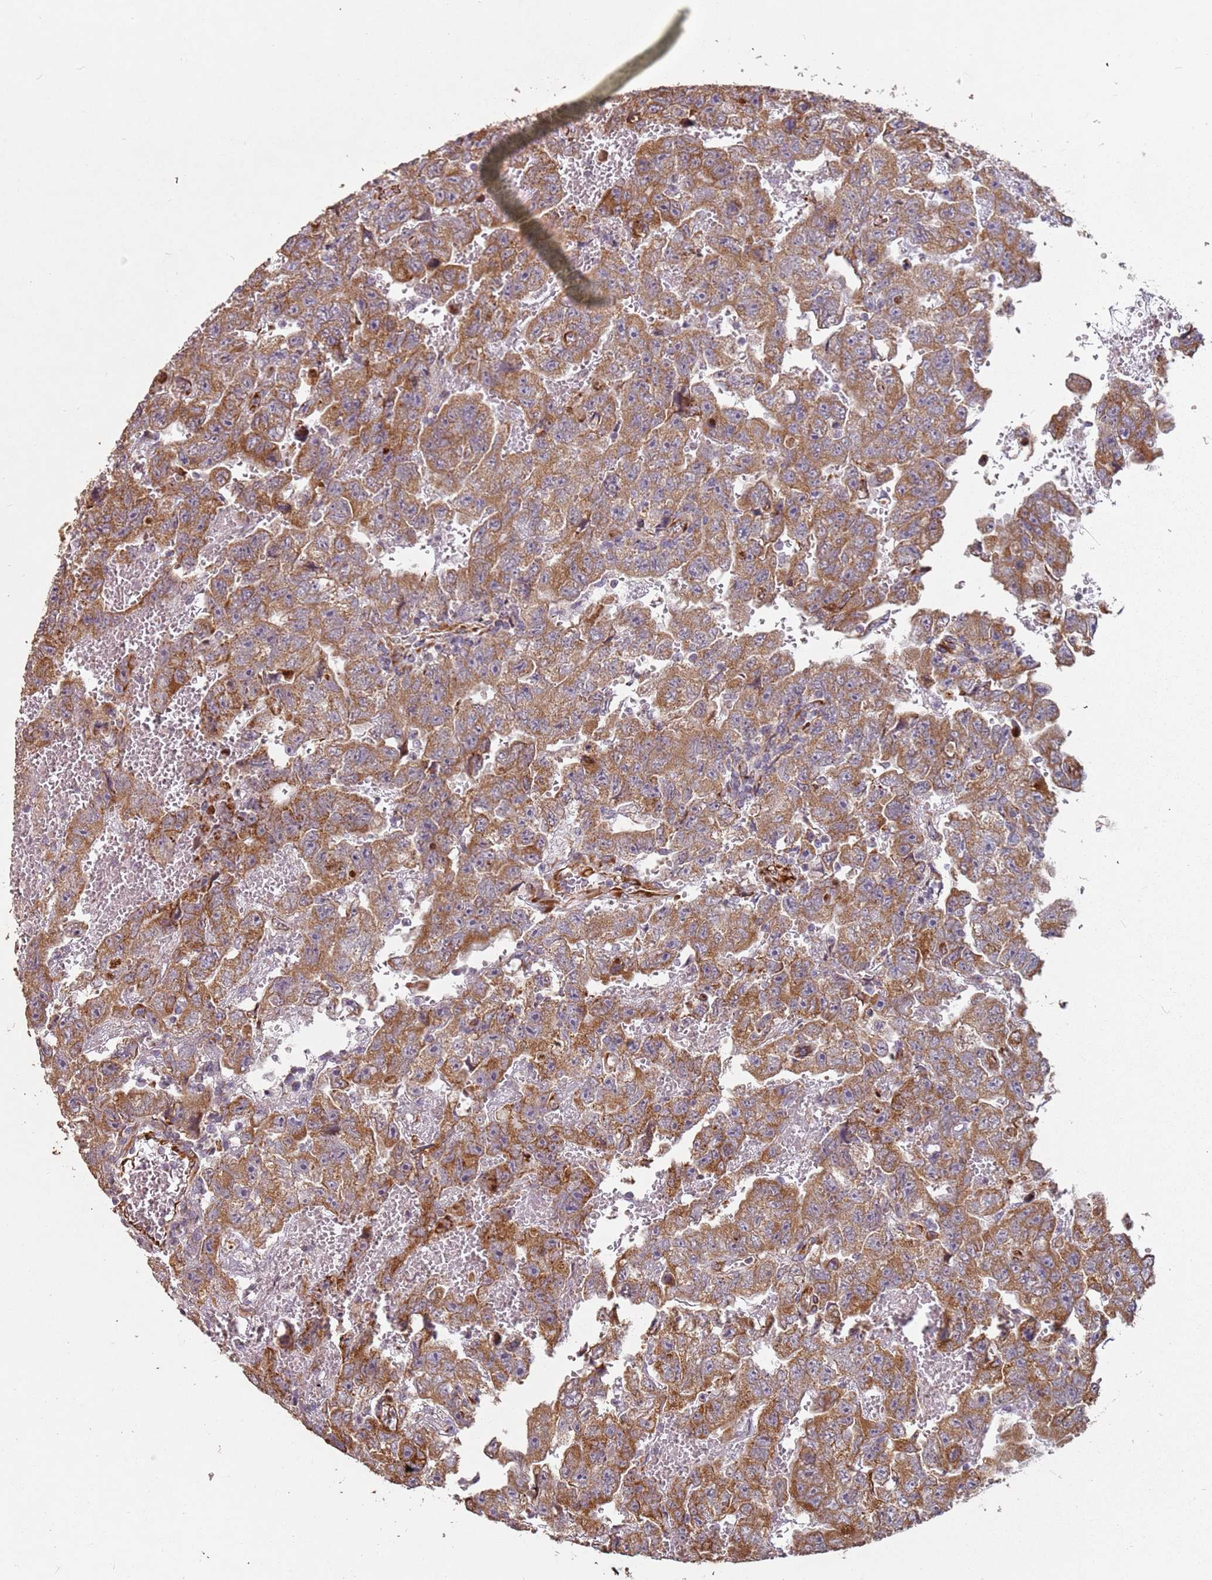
{"staining": {"intensity": "moderate", "quantity": ">75%", "location": "cytoplasmic/membranous"}, "tissue": "testis cancer", "cell_type": "Tumor cells", "image_type": "cancer", "snomed": [{"axis": "morphology", "description": "Carcinoma, Embryonal, NOS"}, {"axis": "topography", "description": "Testis"}], "caption": "Testis cancer (embryonal carcinoma) was stained to show a protein in brown. There is medium levels of moderate cytoplasmic/membranous positivity in approximately >75% of tumor cells.", "gene": "ARFRP1", "patient": {"sex": "male", "age": 45}}